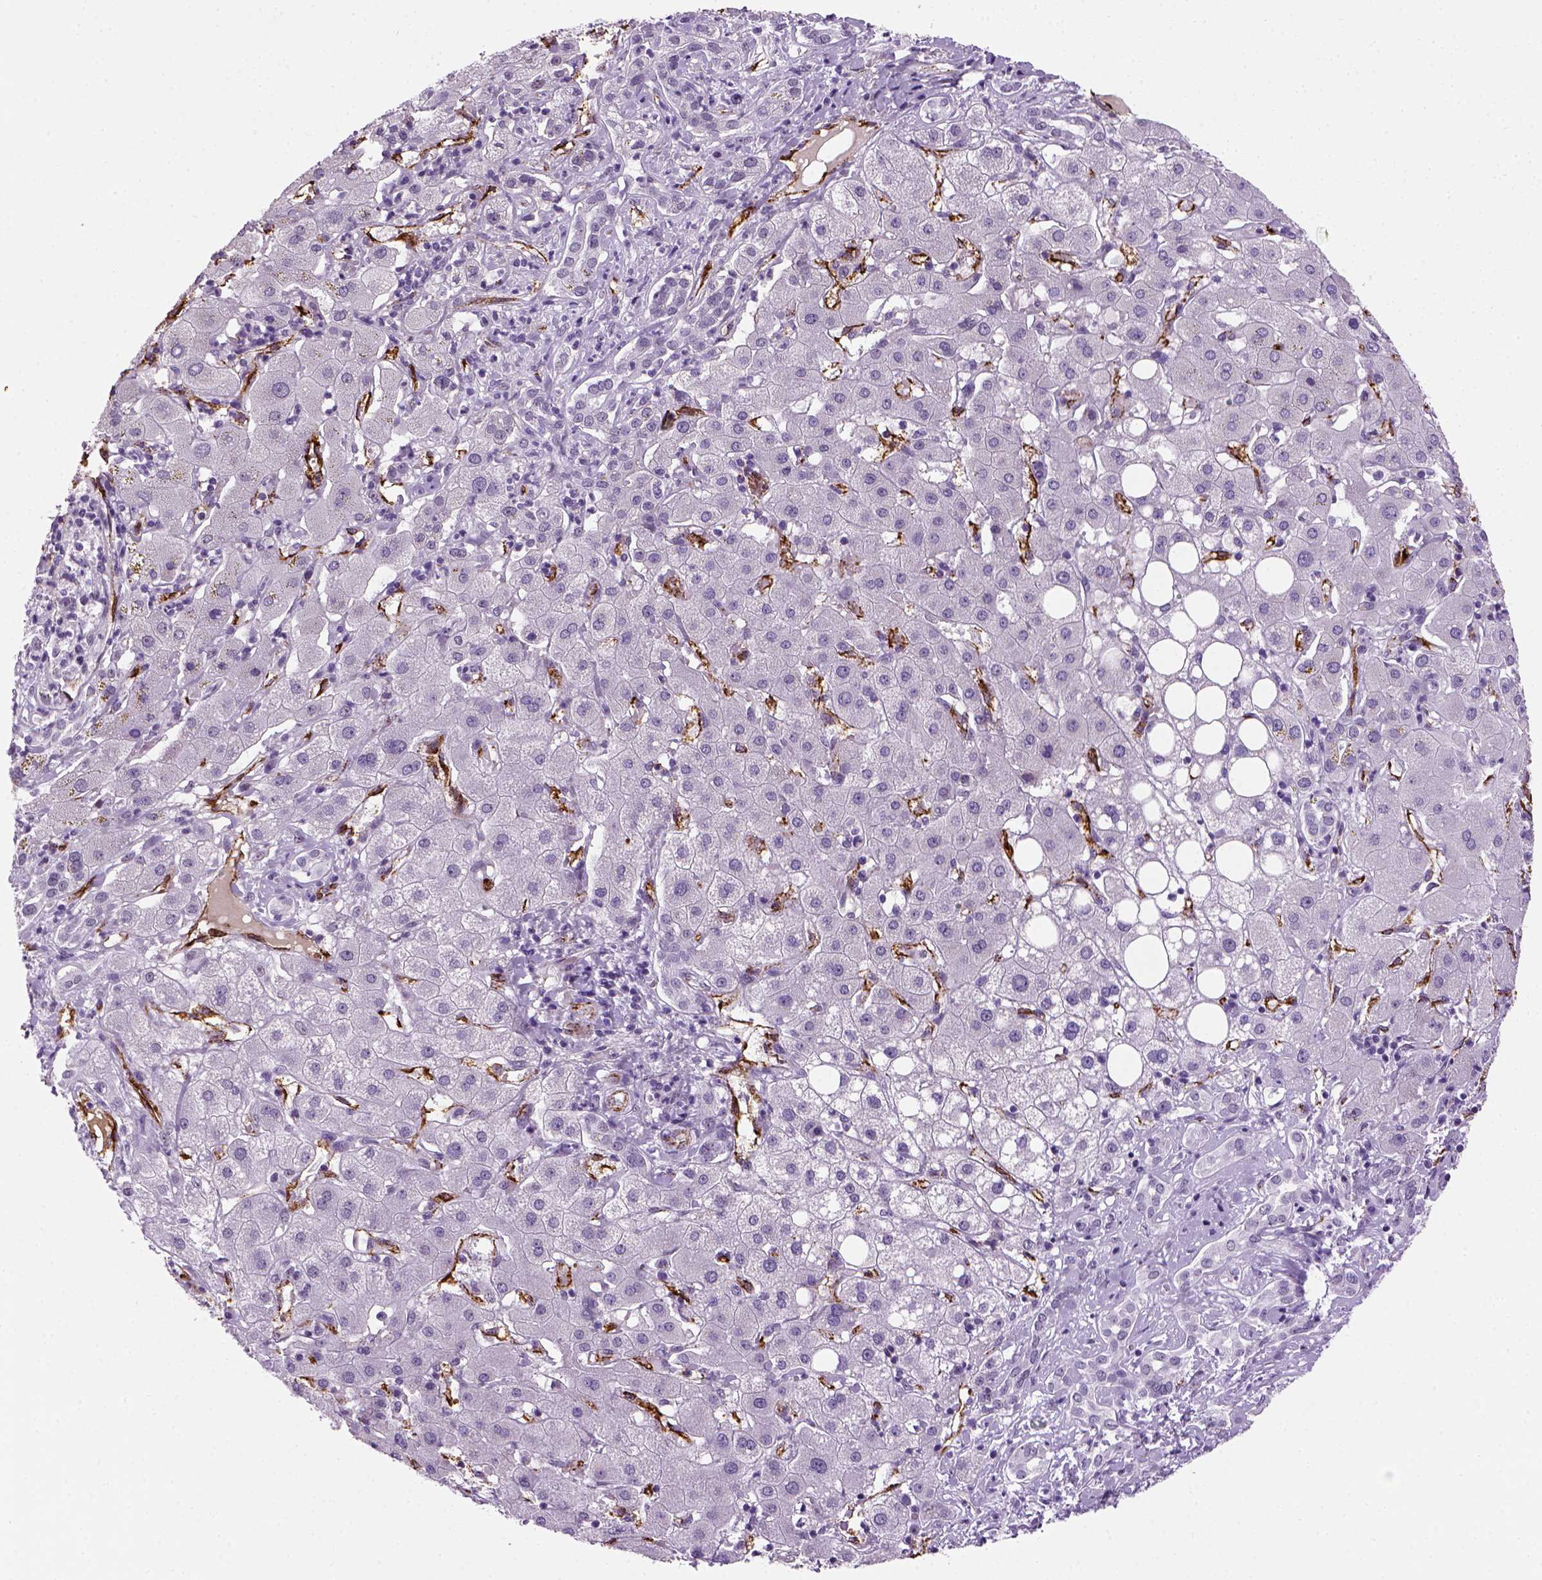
{"staining": {"intensity": "negative", "quantity": "none", "location": "none"}, "tissue": "liver cancer", "cell_type": "Tumor cells", "image_type": "cancer", "snomed": [{"axis": "morphology", "description": "Carcinoma, Hepatocellular, NOS"}, {"axis": "topography", "description": "Liver"}], "caption": "Immunohistochemical staining of human liver cancer (hepatocellular carcinoma) shows no significant positivity in tumor cells.", "gene": "VWF", "patient": {"sex": "male", "age": 65}}